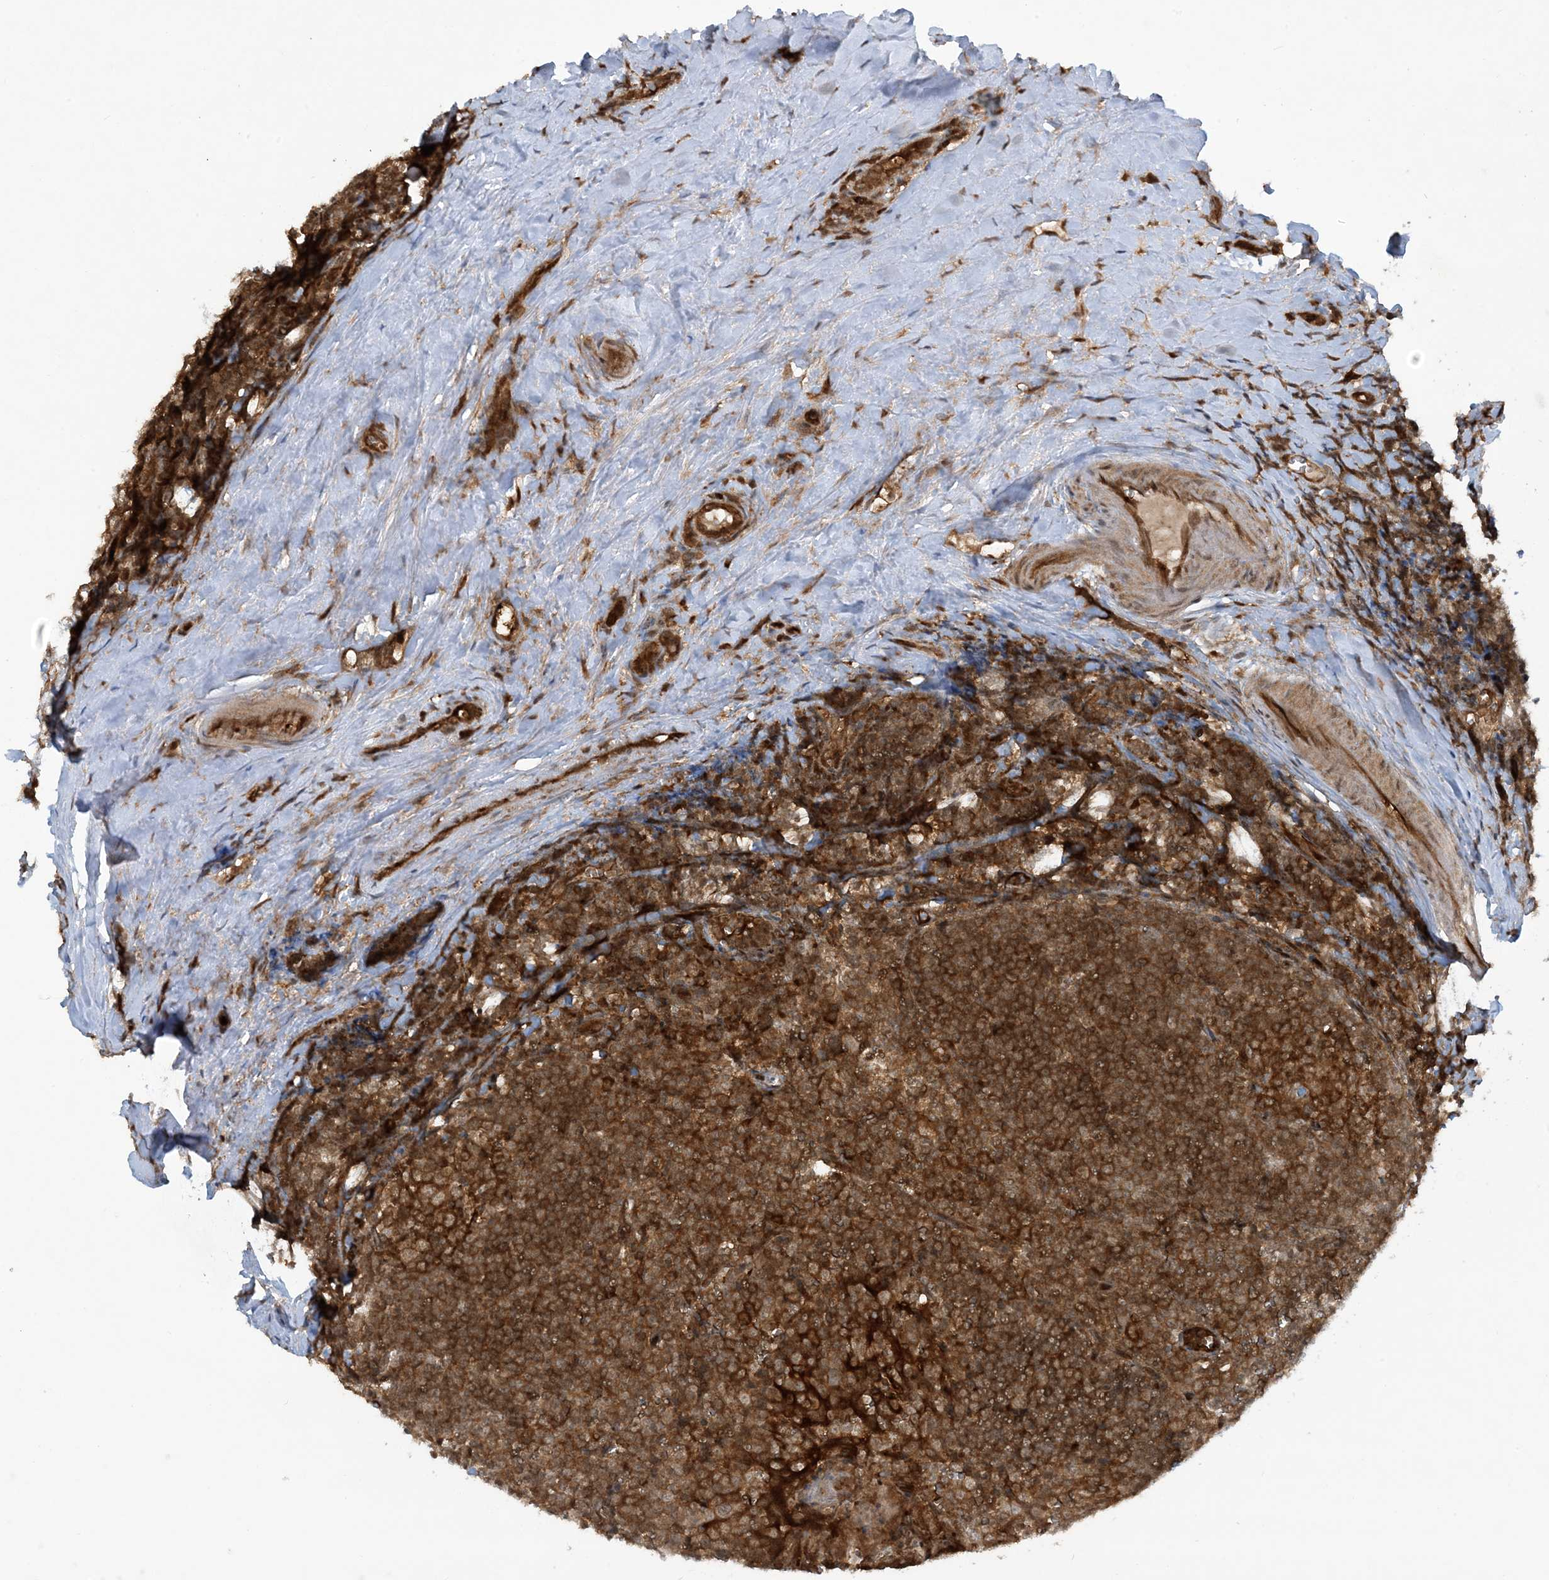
{"staining": {"intensity": "strong", "quantity": ">75%", "location": "cytoplasmic/membranous"}, "tissue": "tonsil", "cell_type": "Germinal center cells", "image_type": "normal", "snomed": [{"axis": "morphology", "description": "Normal tissue, NOS"}, {"axis": "topography", "description": "Tonsil"}], "caption": "Immunohistochemistry image of unremarkable tonsil stained for a protein (brown), which shows high levels of strong cytoplasmic/membranous staining in about >75% of germinal center cells.", "gene": "CERT1", "patient": {"sex": "male", "age": 27}}